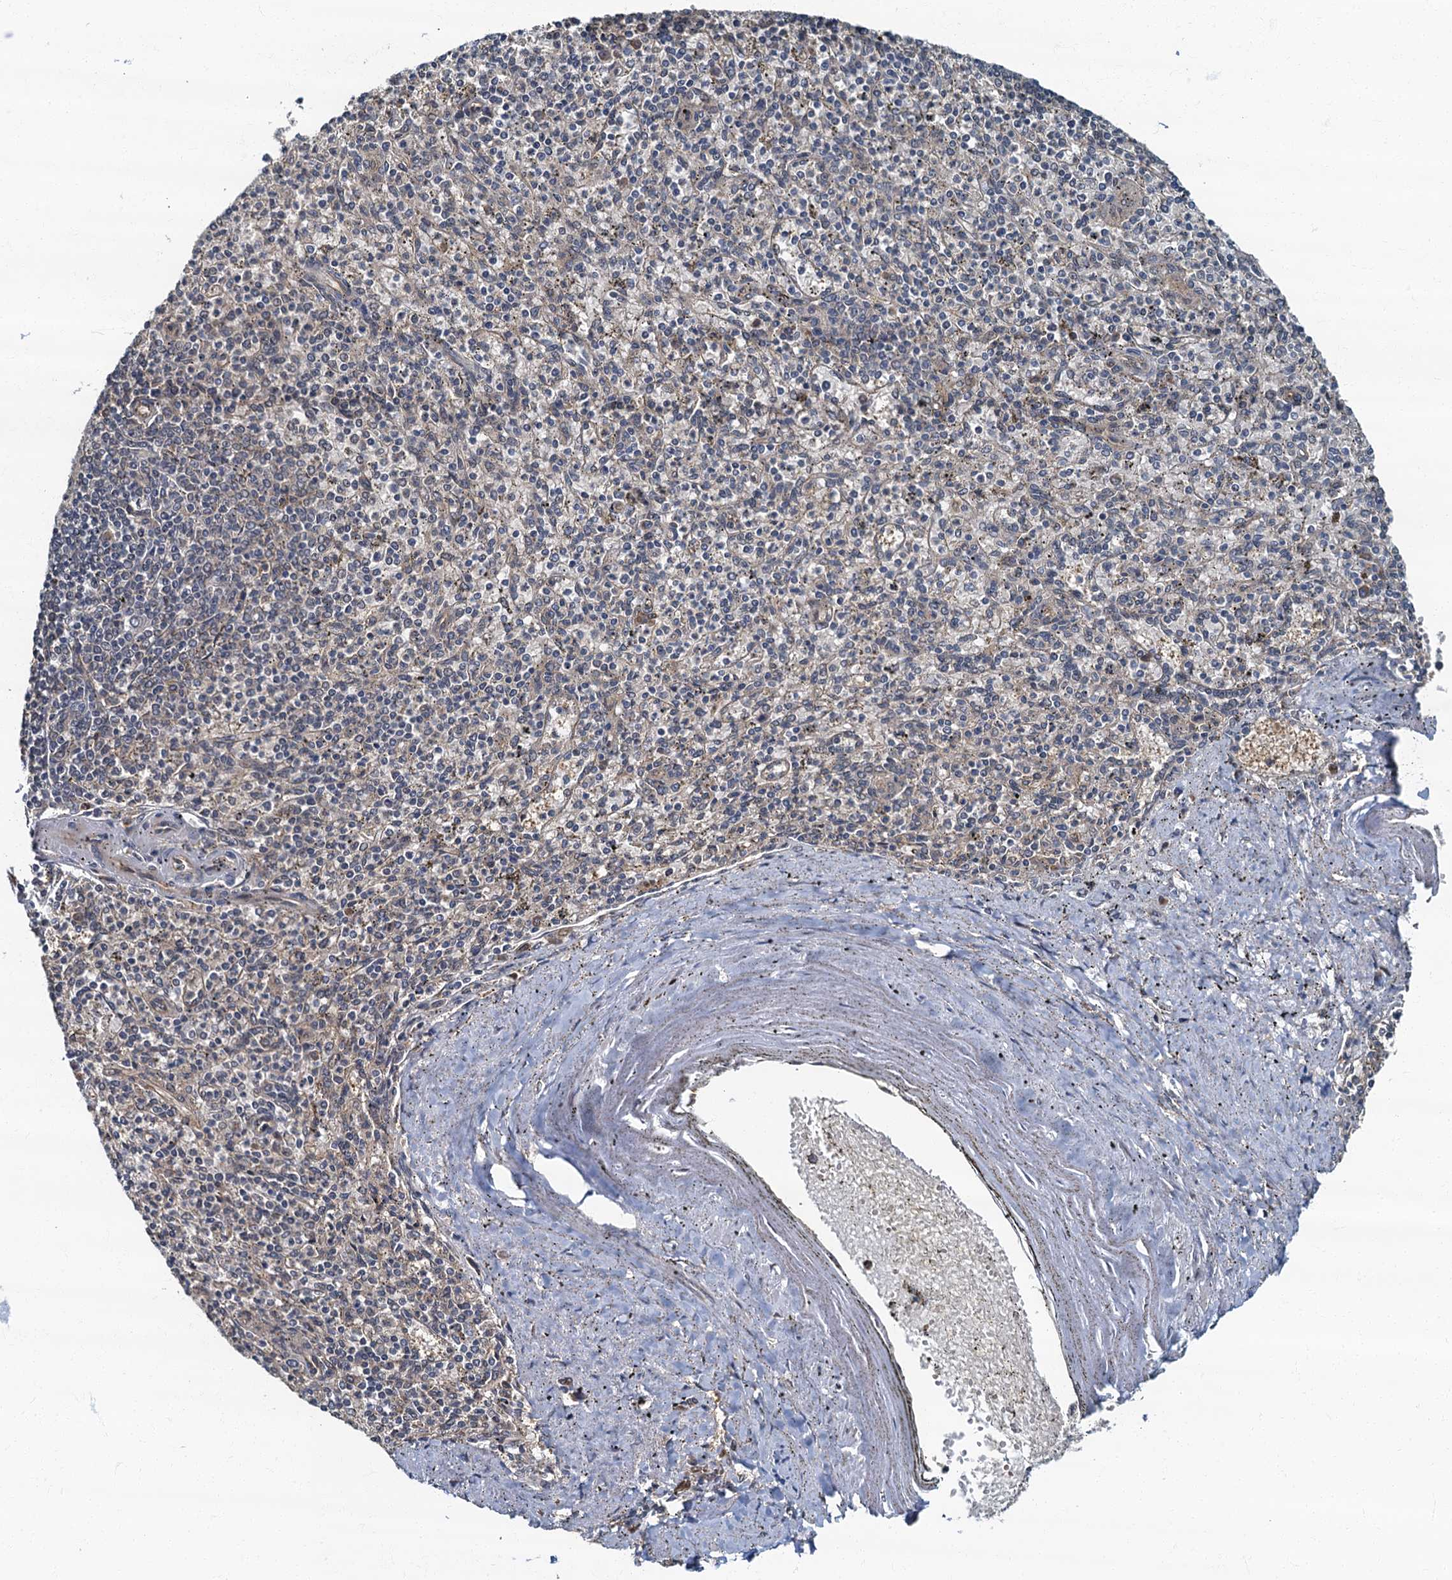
{"staining": {"intensity": "negative", "quantity": "none", "location": "none"}, "tissue": "spleen", "cell_type": "Cells in red pulp", "image_type": "normal", "snomed": [{"axis": "morphology", "description": "Normal tissue, NOS"}, {"axis": "topography", "description": "Spleen"}], "caption": "A high-resolution histopathology image shows IHC staining of unremarkable spleen, which demonstrates no significant staining in cells in red pulp.", "gene": "TBCK", "patient": {"sex": "male", "age": 72}}